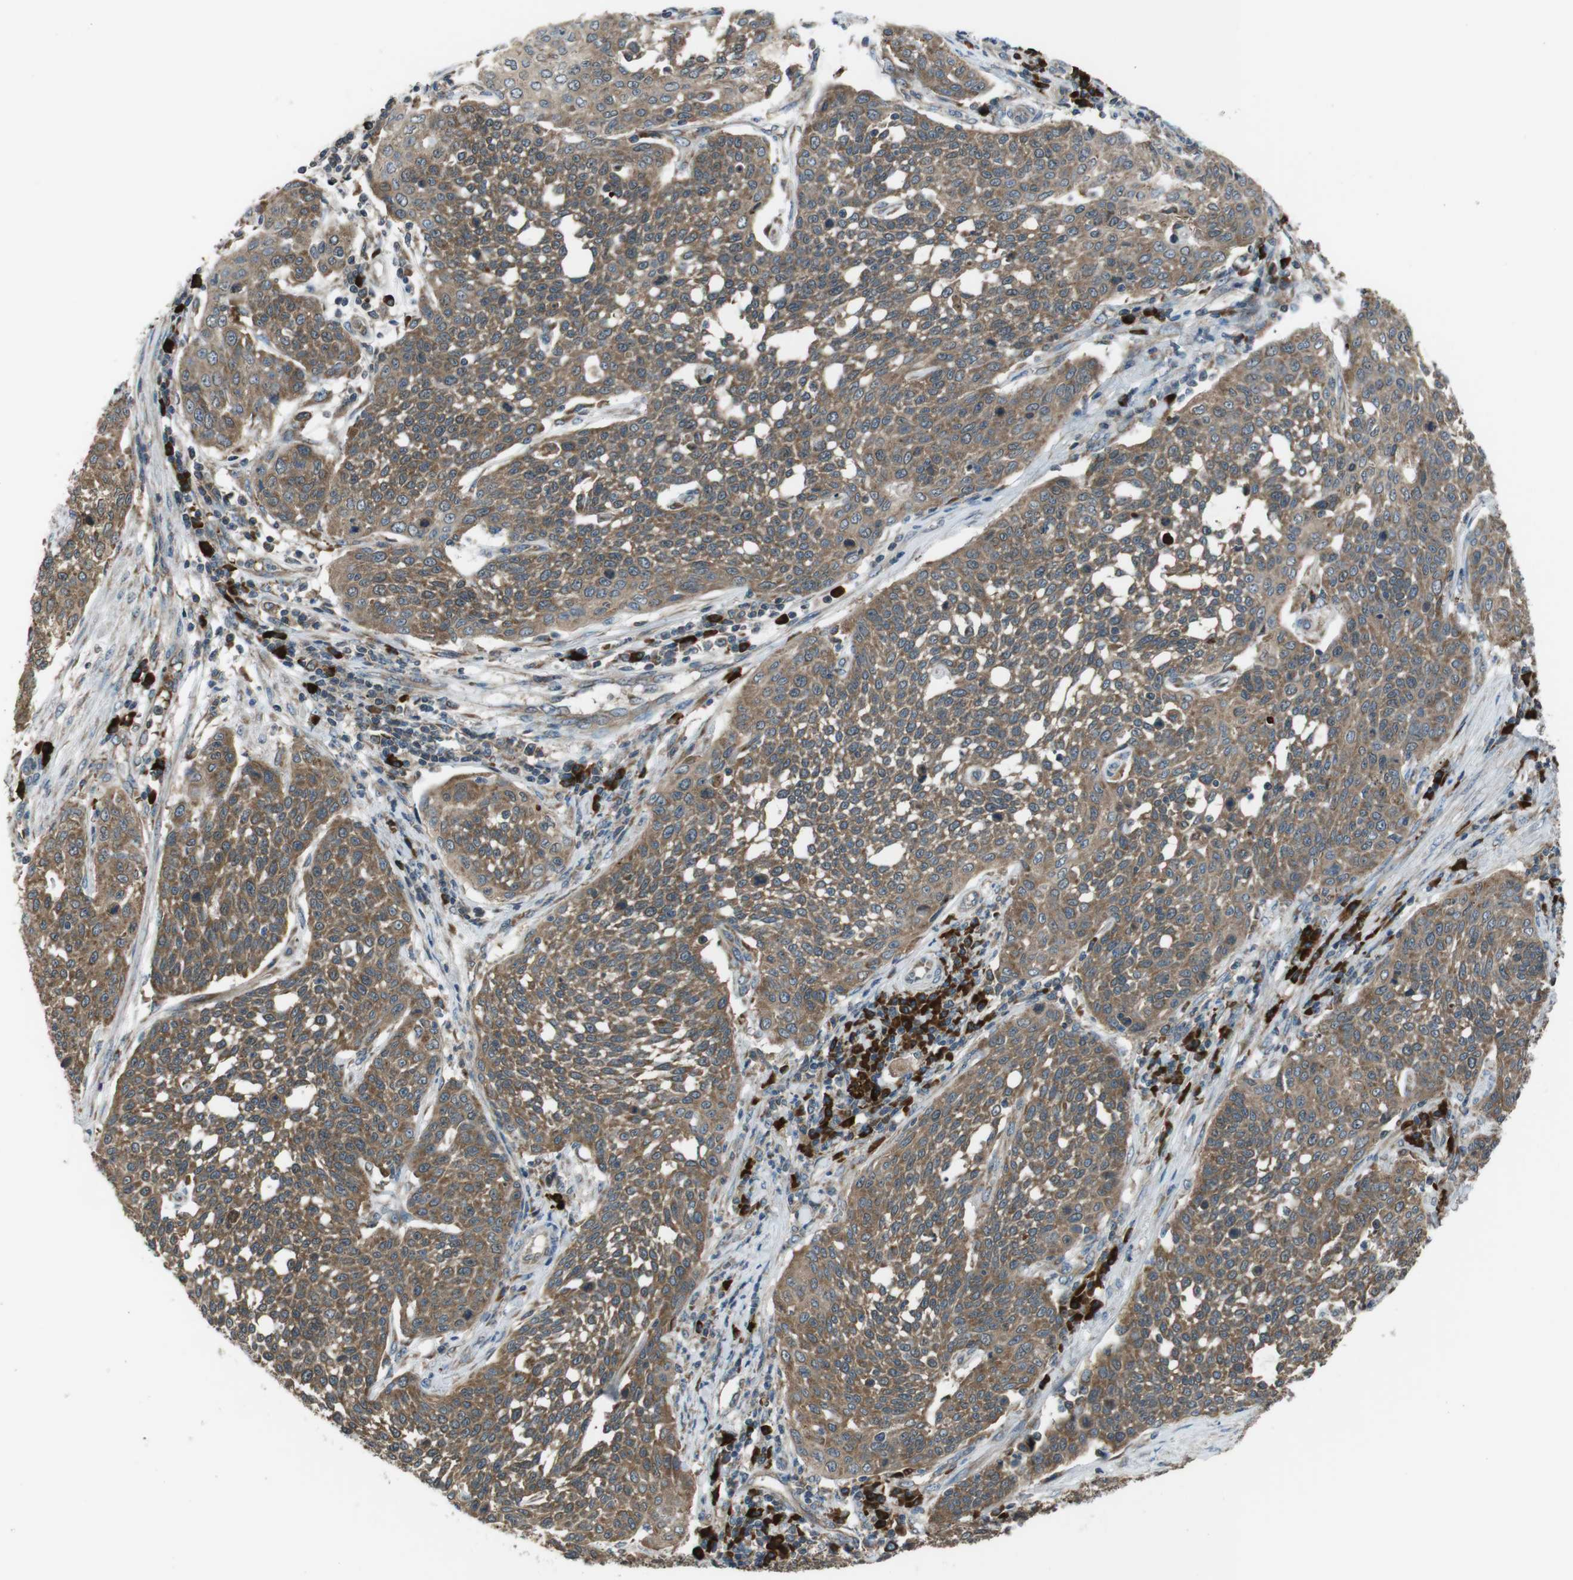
{"staining": {"intensity": "moderate", "quantity": ">75%", "location": "cytoplasmic/membranous"}, "tissue": "cervical cancer", "cell_type": "Tumor cells", "image_type": "cancer", "snomed": [{"axis": "morphology", "description": "Squamous cell carcinoma, NOS"}, {"axis": "topography", "description": "Cervix"}], "caption": "An image showing moderate cytoplasmic/membranous expression in approximately >75% of tumor cells in cervical squamous cell carcinoma, as visualized by brown immunohistochemical staining.", "gene": "SSR3", "patient": {"sex": "female", "age": 34}}